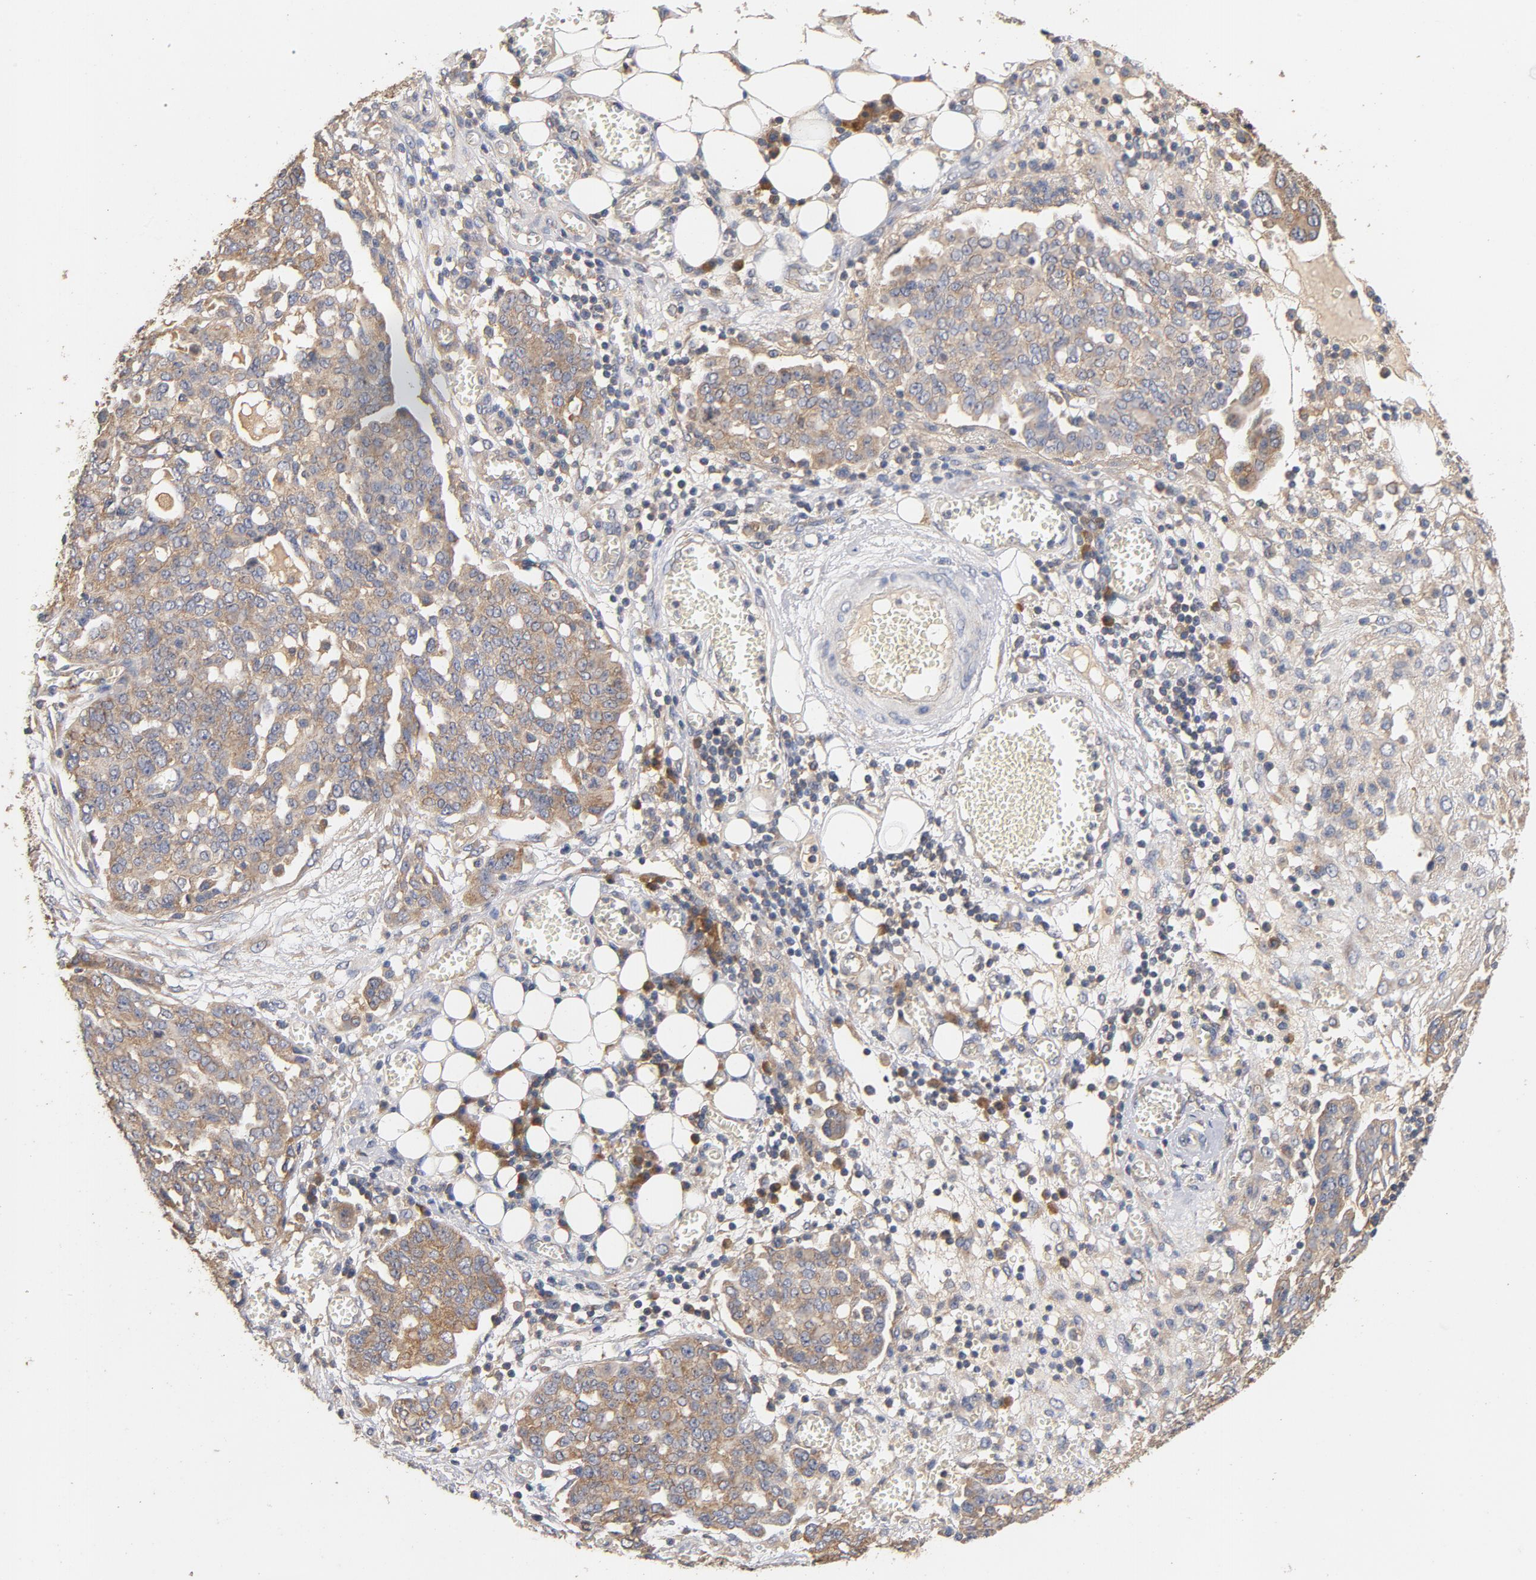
{"staining": {"intensity": "weak", "quantity": ">75%", "location": "cytoplasmic/membranous"}, "tissue": "ovarian cancer", "cell_type": "Tumor cells", "image_type": "cancer", "snomed": [{"axis": "morphology", "description": "Cystadenocarcinoma, serous, NOS"}, {"axis": "topography", "description": "Soft tissue"}, {"axis": "topography", "description": "Ovary"}], "caption": "Protein expression analysis of human serous cystadenocarcinoma (ovarian) reveals weak cytoplasmic/membranous expression in about >75% of tumor cells.", "gene": "DDX6", "patient": {"sex": "female", "age": 57}}